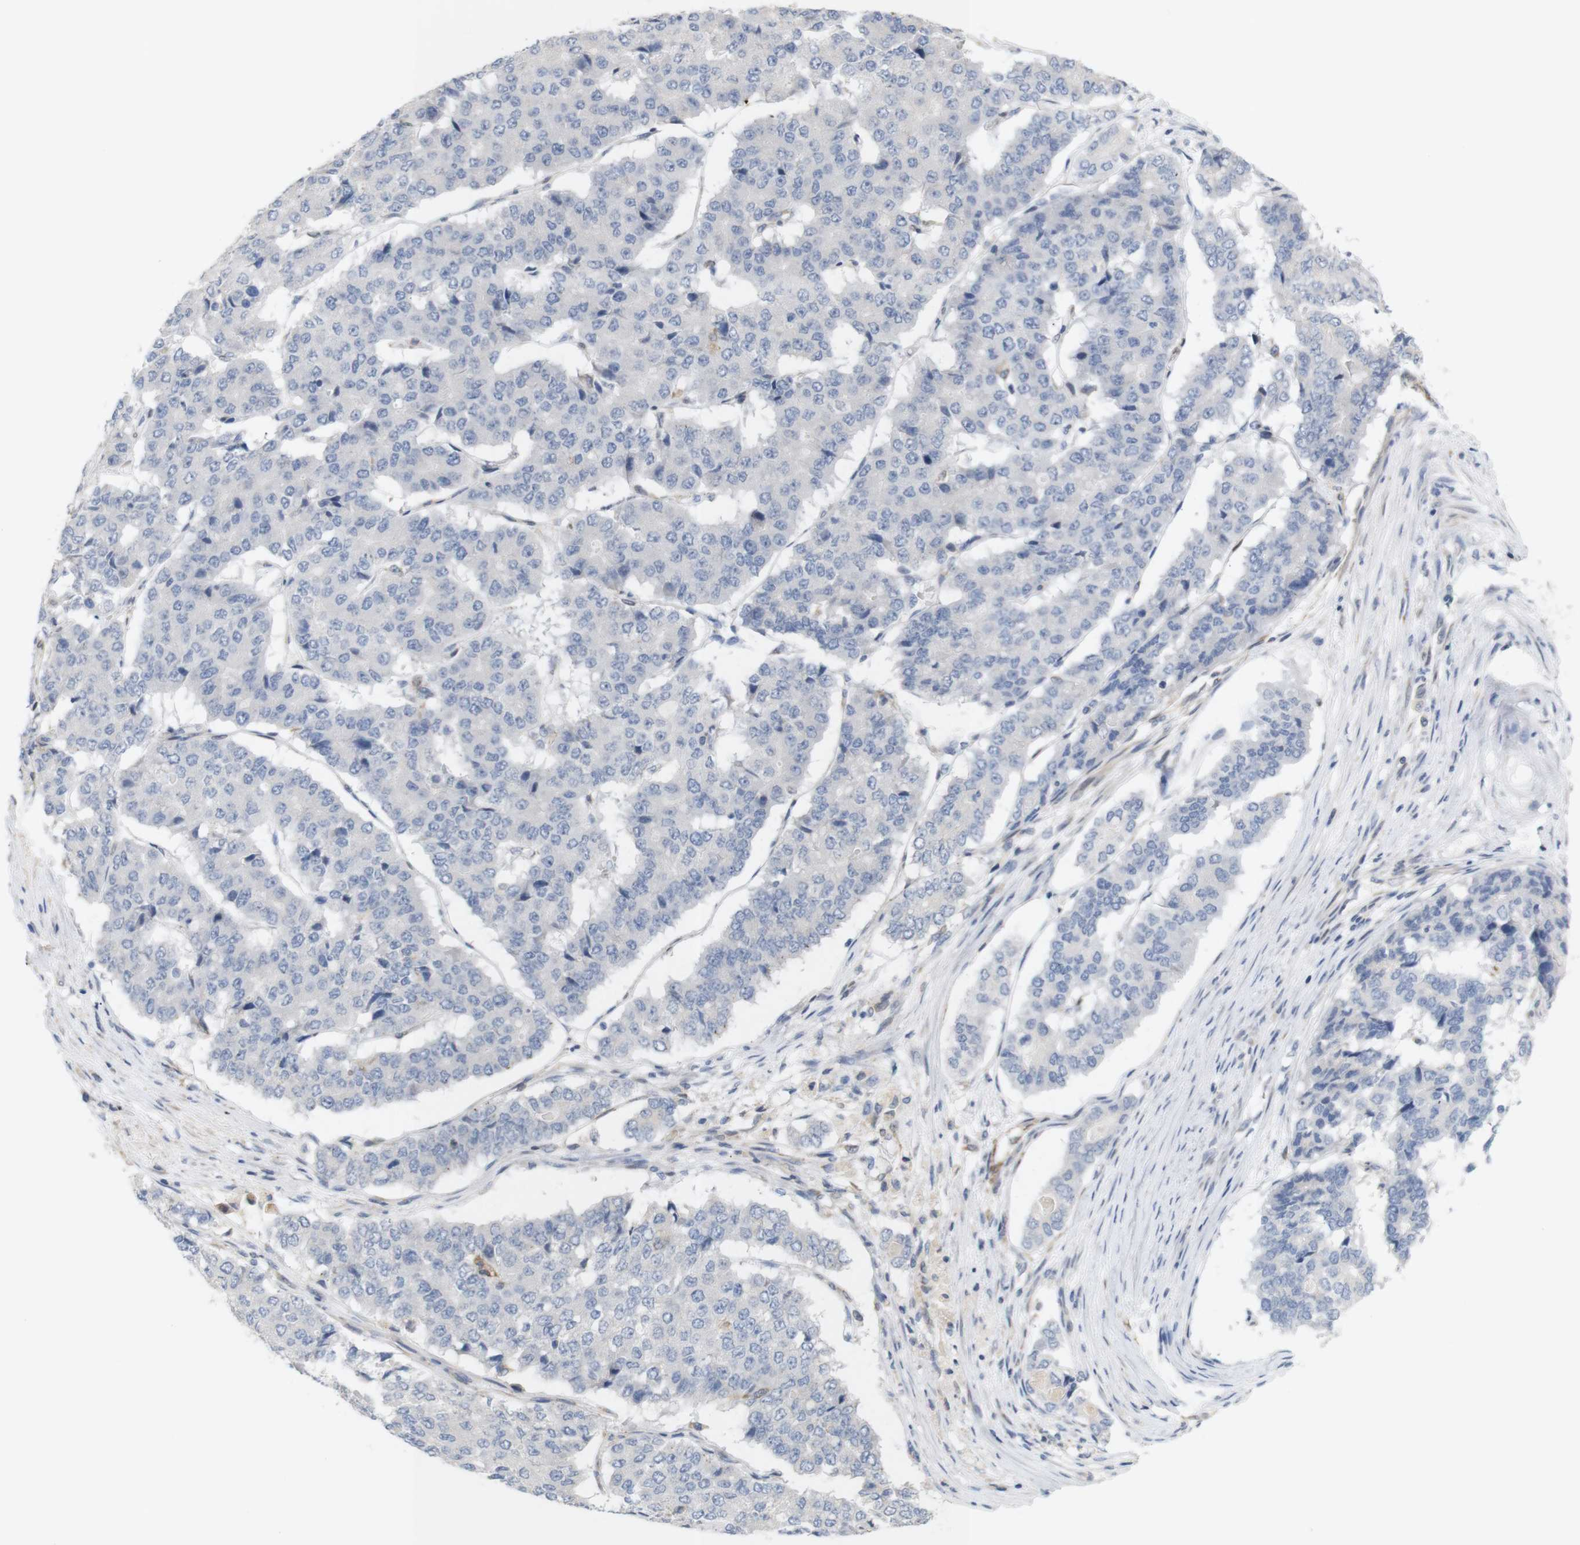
{"staining": {"intensity": "negative", "quantity": "none", "location": "none"}, "tissue": "pancreatic cancer", "cell_type": "Tumor cells", "image_type": "cancer", "snomed": [{"axis": "morphology", "description": "Adenocarcinoma, NOS"}, {"axis": "topography", "description": "Pancreas"}], "caption": "DAB (3,3'-diaminobenzidine) immunohistochemical staining of human pancreatic adenocarcinoma exhibits no significant expression in tumor cells.", "gene": "ITPR1", "patient": {"sex": "male", "age": 50}}